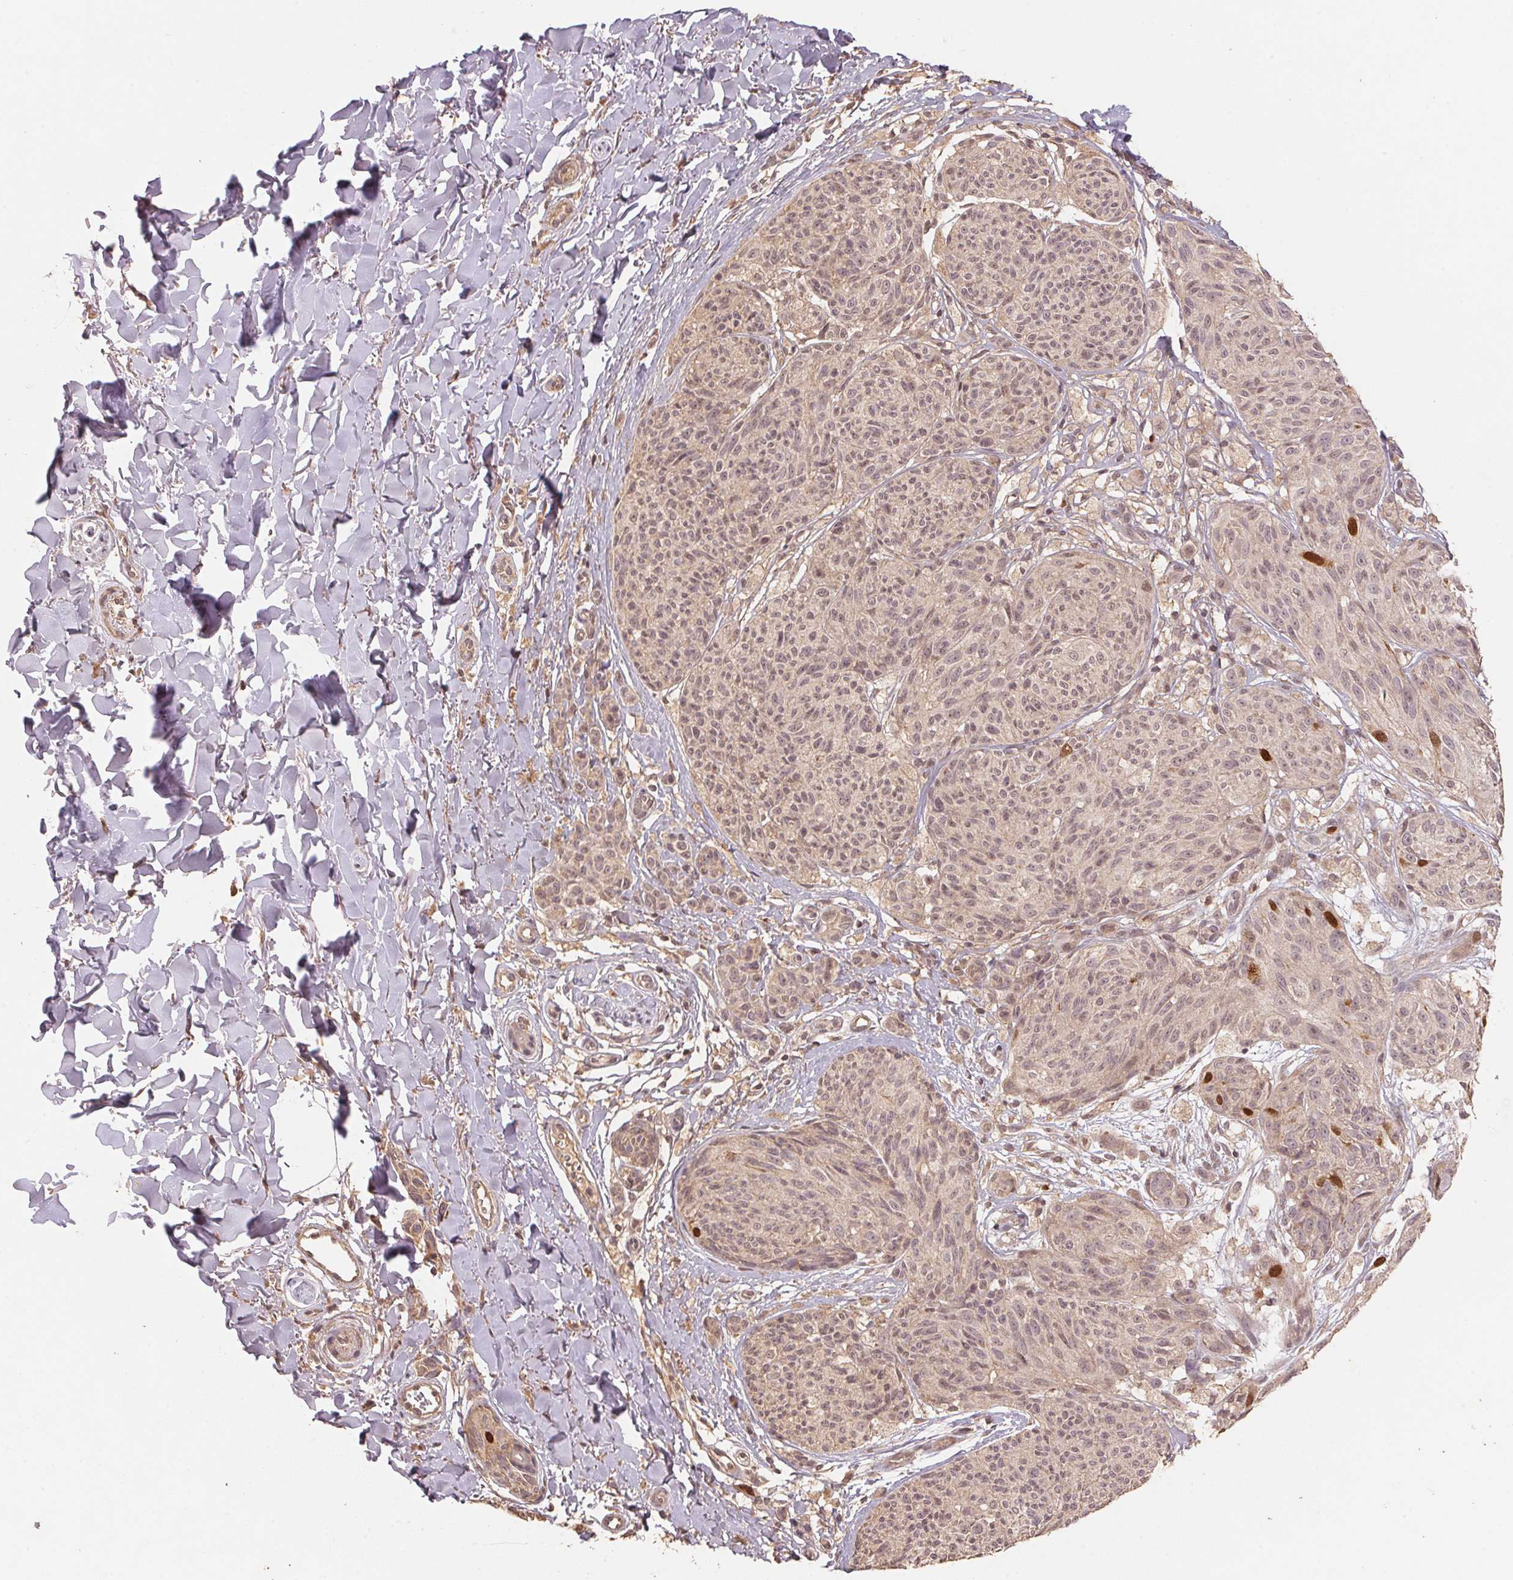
{"staining": {"intensity": "strong", "quantity": "<25%", "location": "nuclear"}, "tissue": "melanoma", "cell_type": "Tumor cells", "image_type": "cancer", "snomed": [{"axis": "morphology", "description": "Malignant melanoma, NOS"}, {"axis": "topography", "description": "Skin"}], "caption": "Strong nuclear positivity is identified in about <25% of tumor cells in melanoma. Nuclei are stained in blue.", "gene": "CENPF", "patient": {"sex": "female", "age": 87}}